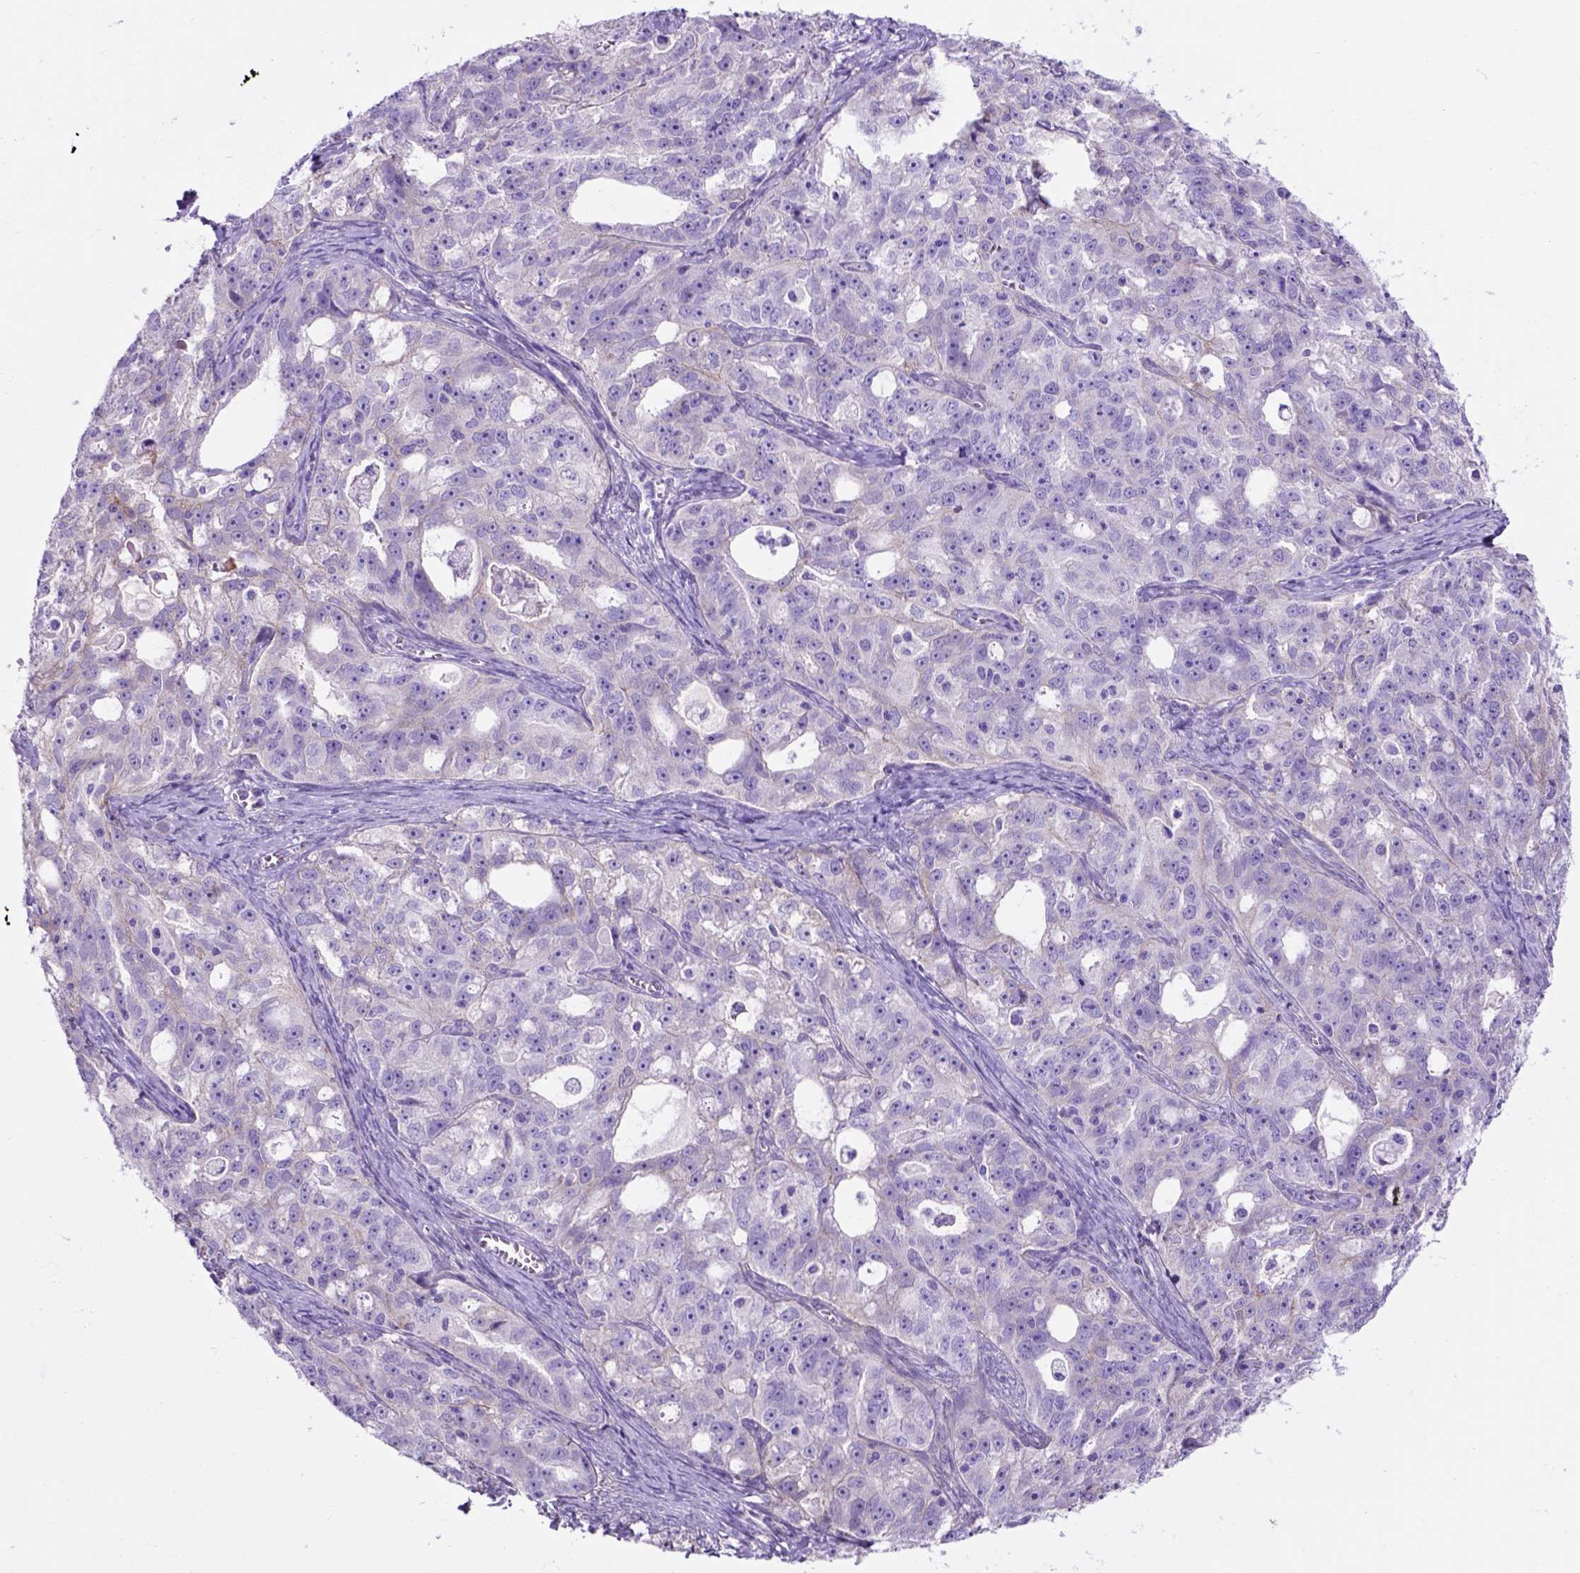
{"staining": {"intensity": "negative", "quantity": "none", "location": "none"}, "tissue": "ovarian cancer", "cell_type": "Tumor cells", "image_type": "cancer", "snomed": [{"axis": "morphology", "description": "Cystadenocarcinoma, serous, NOS"}, {"axis": "topography", "description": "Ovary"}], "caption": "The image displays no significant expression in tumor cells of ovarian cancer (serous cystadenocarcinoma). The staining was performed using DAB (3,3'-diaminobenzidine) to visualize the protein expression in brown, while the nuclei were stained in blue with hematoxylin (Magnification: 20x).", "gene": "EGFR", "patient": {"sex": "female", "age": 51}}